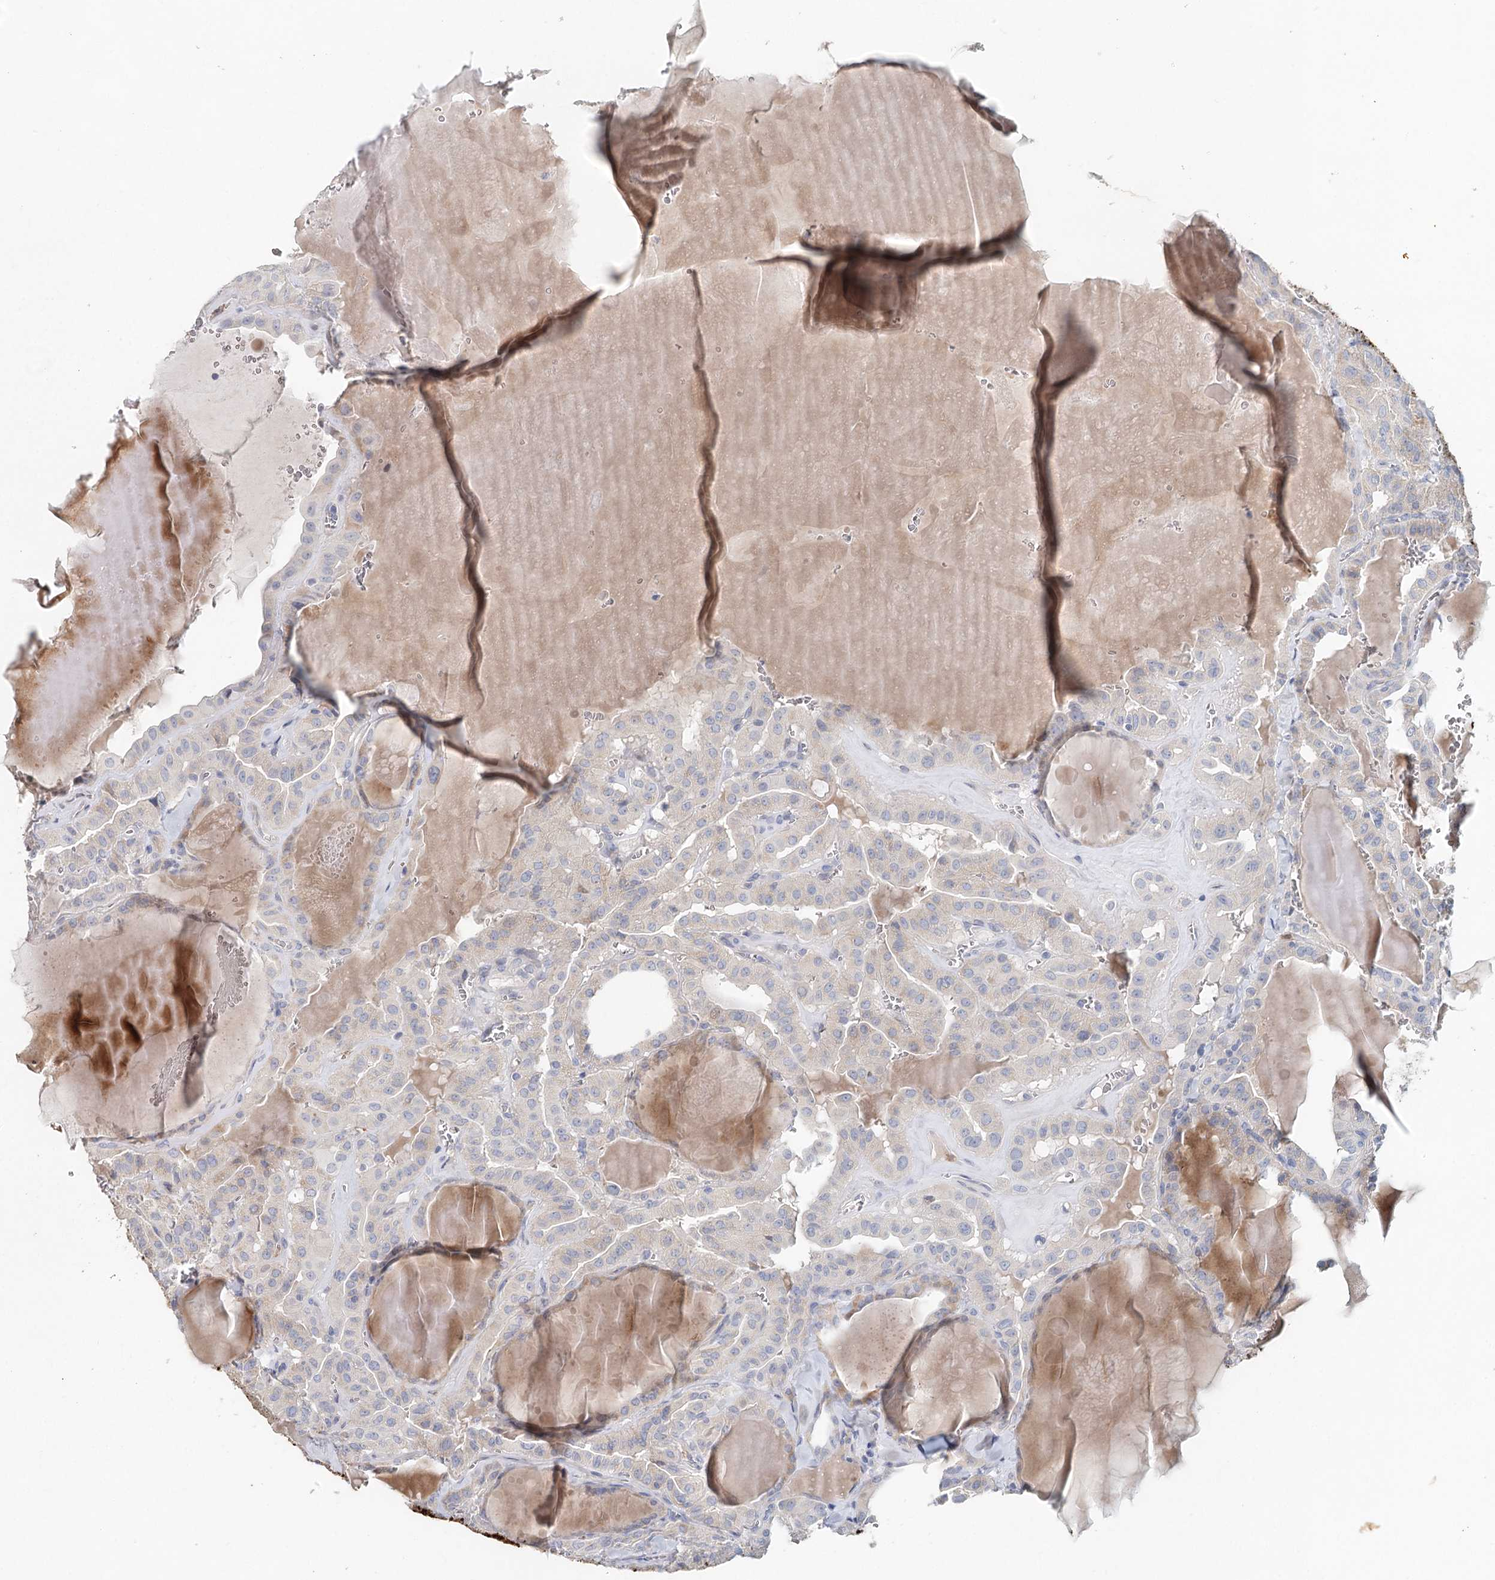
{"staining": {"intensity": "negative", "quantity": "none", "location": "none"}, "tissue": "thyroid cancer", "cell_type": "Tumor cells", "image_type": "cancer", "snomed": [{"axis": "morphology", "description": "Papillary adenocarcinoma, NOS"}, {"axis": "topography", "description": "Thyroid gland"}], "caption": "This photomicrograph is of papillary adenocarcinoma (thyroid) stained with immunohistochemistry to label a protein in brown with the nuclei are counter-stained blue. There is no staining in tumor cells.", "gene": "MYL6B", "patient": {"sex": "male", "age": 52}}